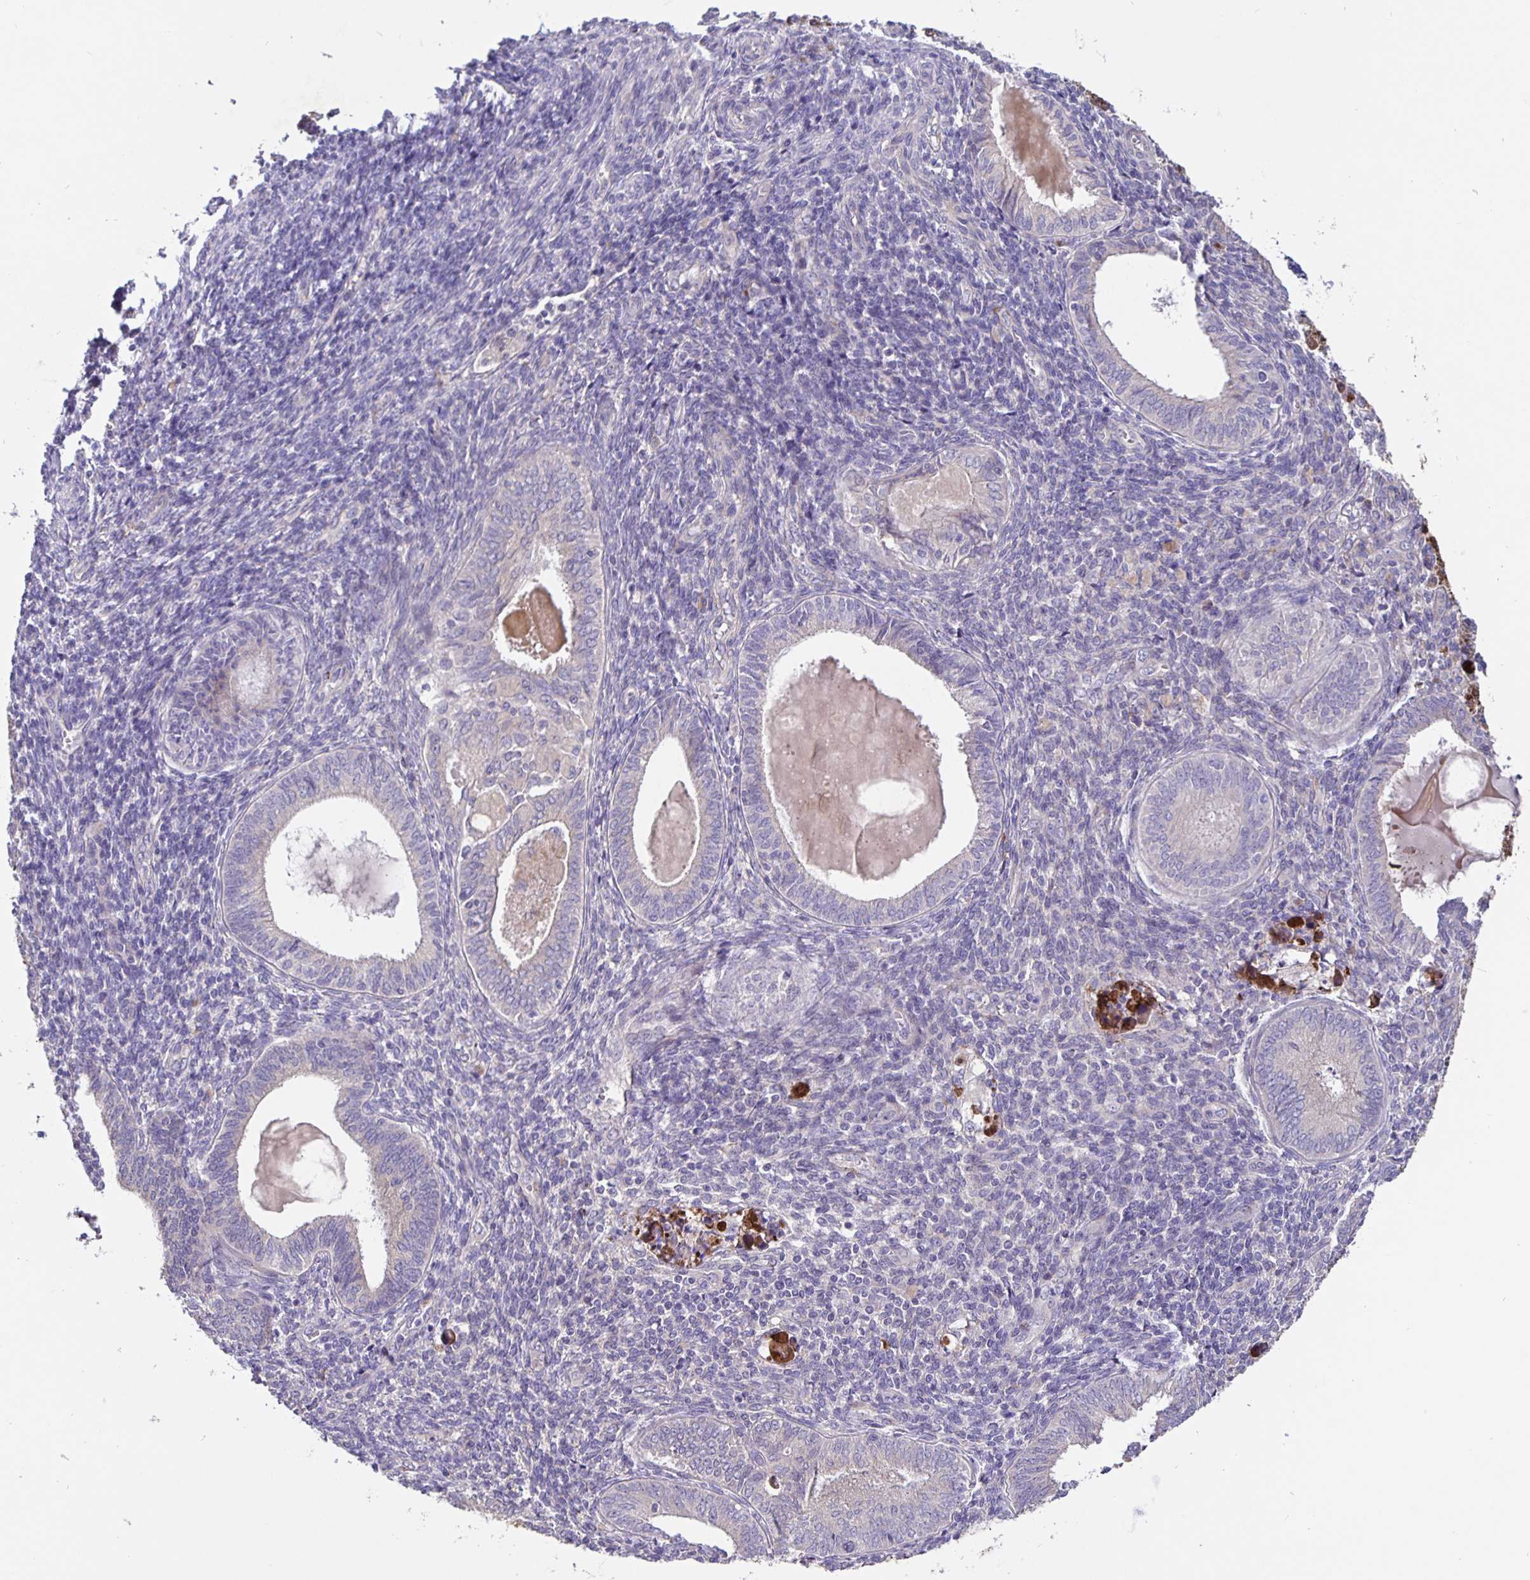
{"staining": {"intensity": "negative", "quantity": "none", "location": "none"}, "tissue": "endometrial cancer", "cell_type": "Tumor cells", "image_type": "cancer", "snomed": [{"axis": "morphology", "description": "Adenocarcinoma, NOS"}, {"axis": "topography", "description": "Uterus"}], "caption": "The immunohistochemistry (IHC) photomicrograph has no significant positivity in tumor cells of endometrial cancer tissue.", "gene": "EML6", "patient": {"sex": "female", "age": 62}}